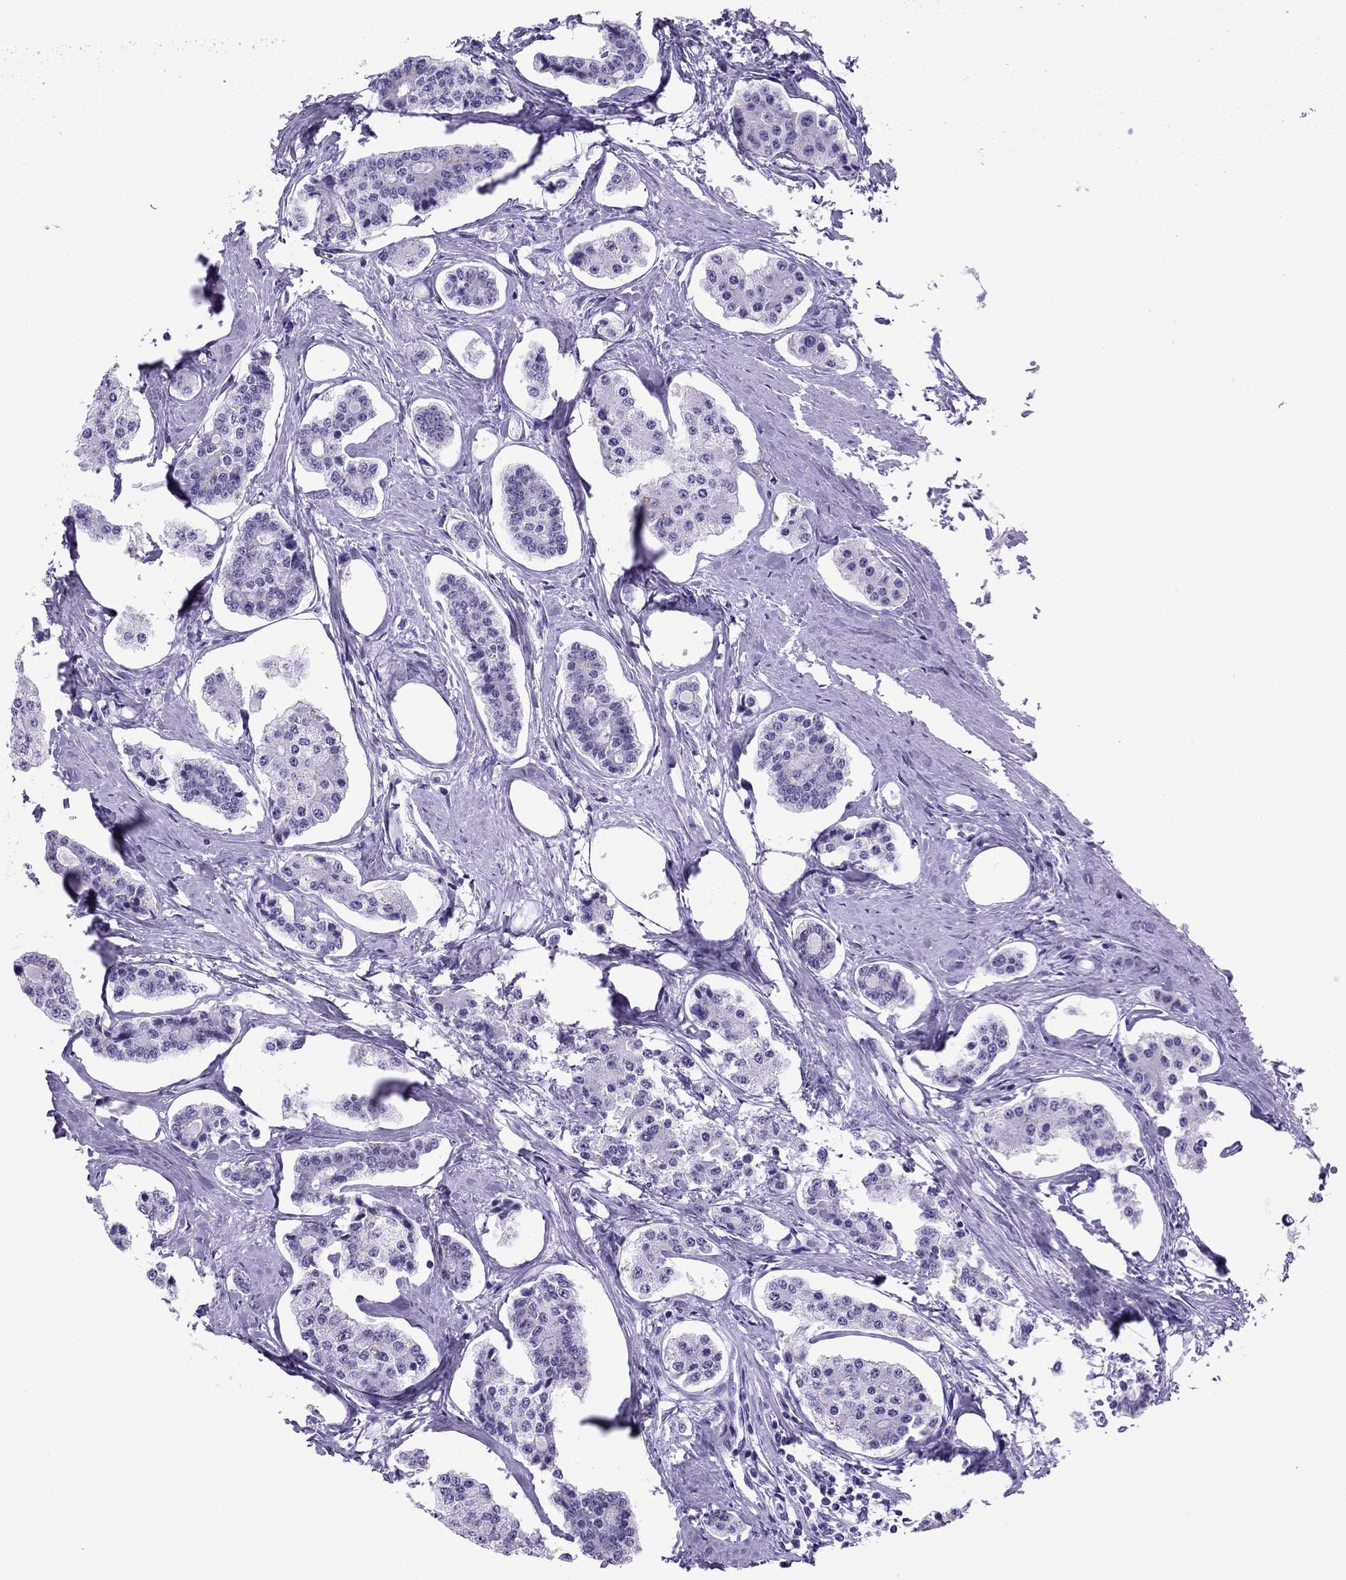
{"staining": {"intensity": "negative", "quantity": "none", "location": "none"}, "tissue": "carcinoid", "cell_type": "Tumor cells", "image_type": "cancer", "snomed": [{"axis": "morphology", "description": "Carcinoid, malignant, NOS"}, {"axis": "topography", "description": "Small intestine"}], "caption": "DAB (3,3'-diaminobenzidine) immunohistochemical staining of human carcinoid (malignant) exhibits no significant staining in tumor cells.", "gene": "ATP4A", "patient": {"sex": "female", "age": 65}}